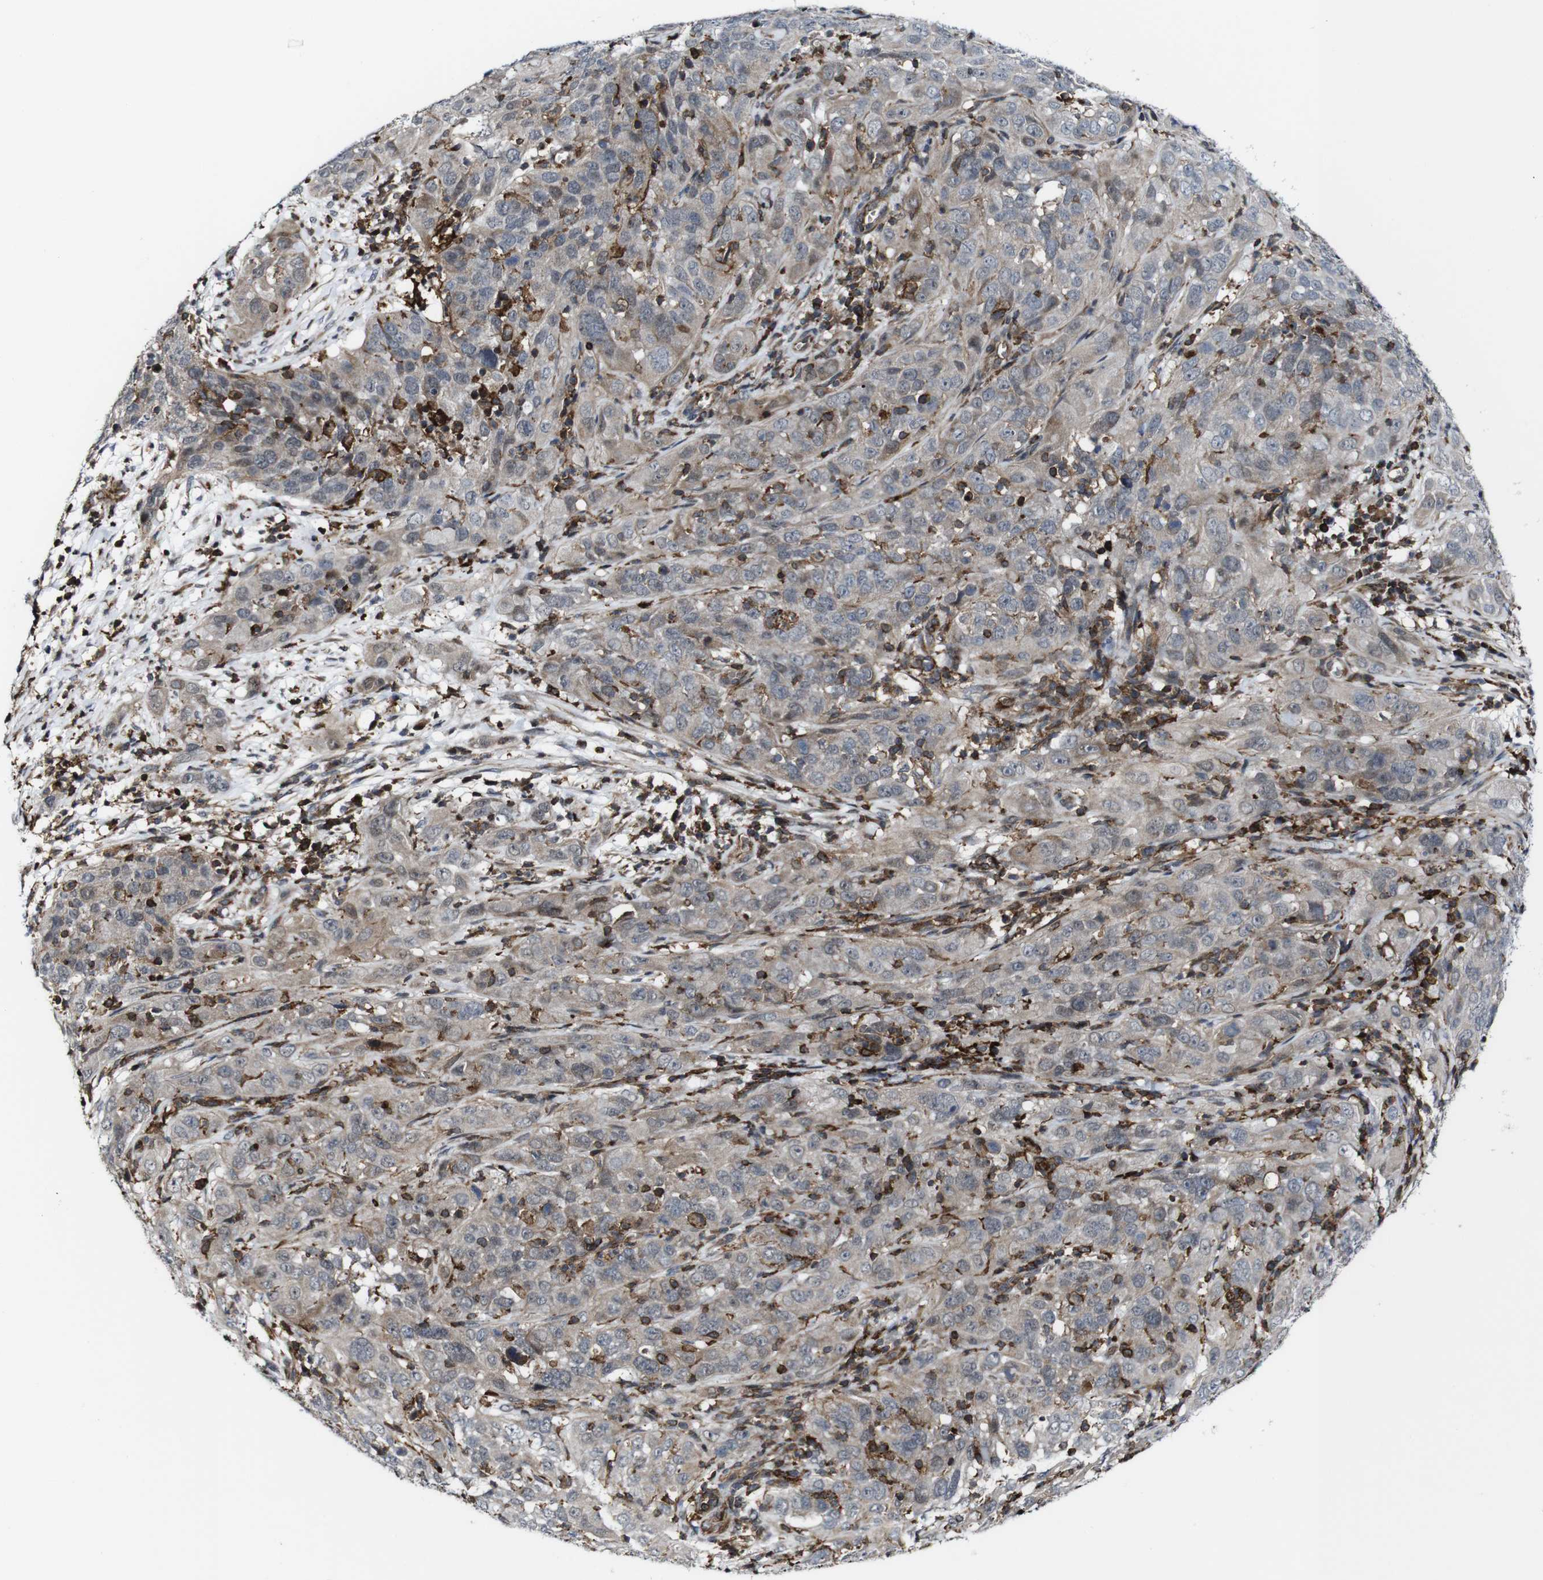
{"staining": {"intensity": "weak", "quantity": ">75%", "location": "cytoplasmic/membranous,nuclear"}, "tissue": "cervical cancer", "cell_type": "Tumor cells", "image_type": "cancer", "snomed": [{"axis": "morphology", "description": "Squamous cell carcinoma, NOS"}, {"axis": "topography", "description": "Cervix"}], "caption": "An IHC histopathology image of neoplastic tissue is shown. Protein staining in brown labels weak cytoplasmic/membranous and nuclear positivity in cervical cancer within tumor cells.", "gene": "JAK2", "patient": {"sex": "female", "age": 32}}